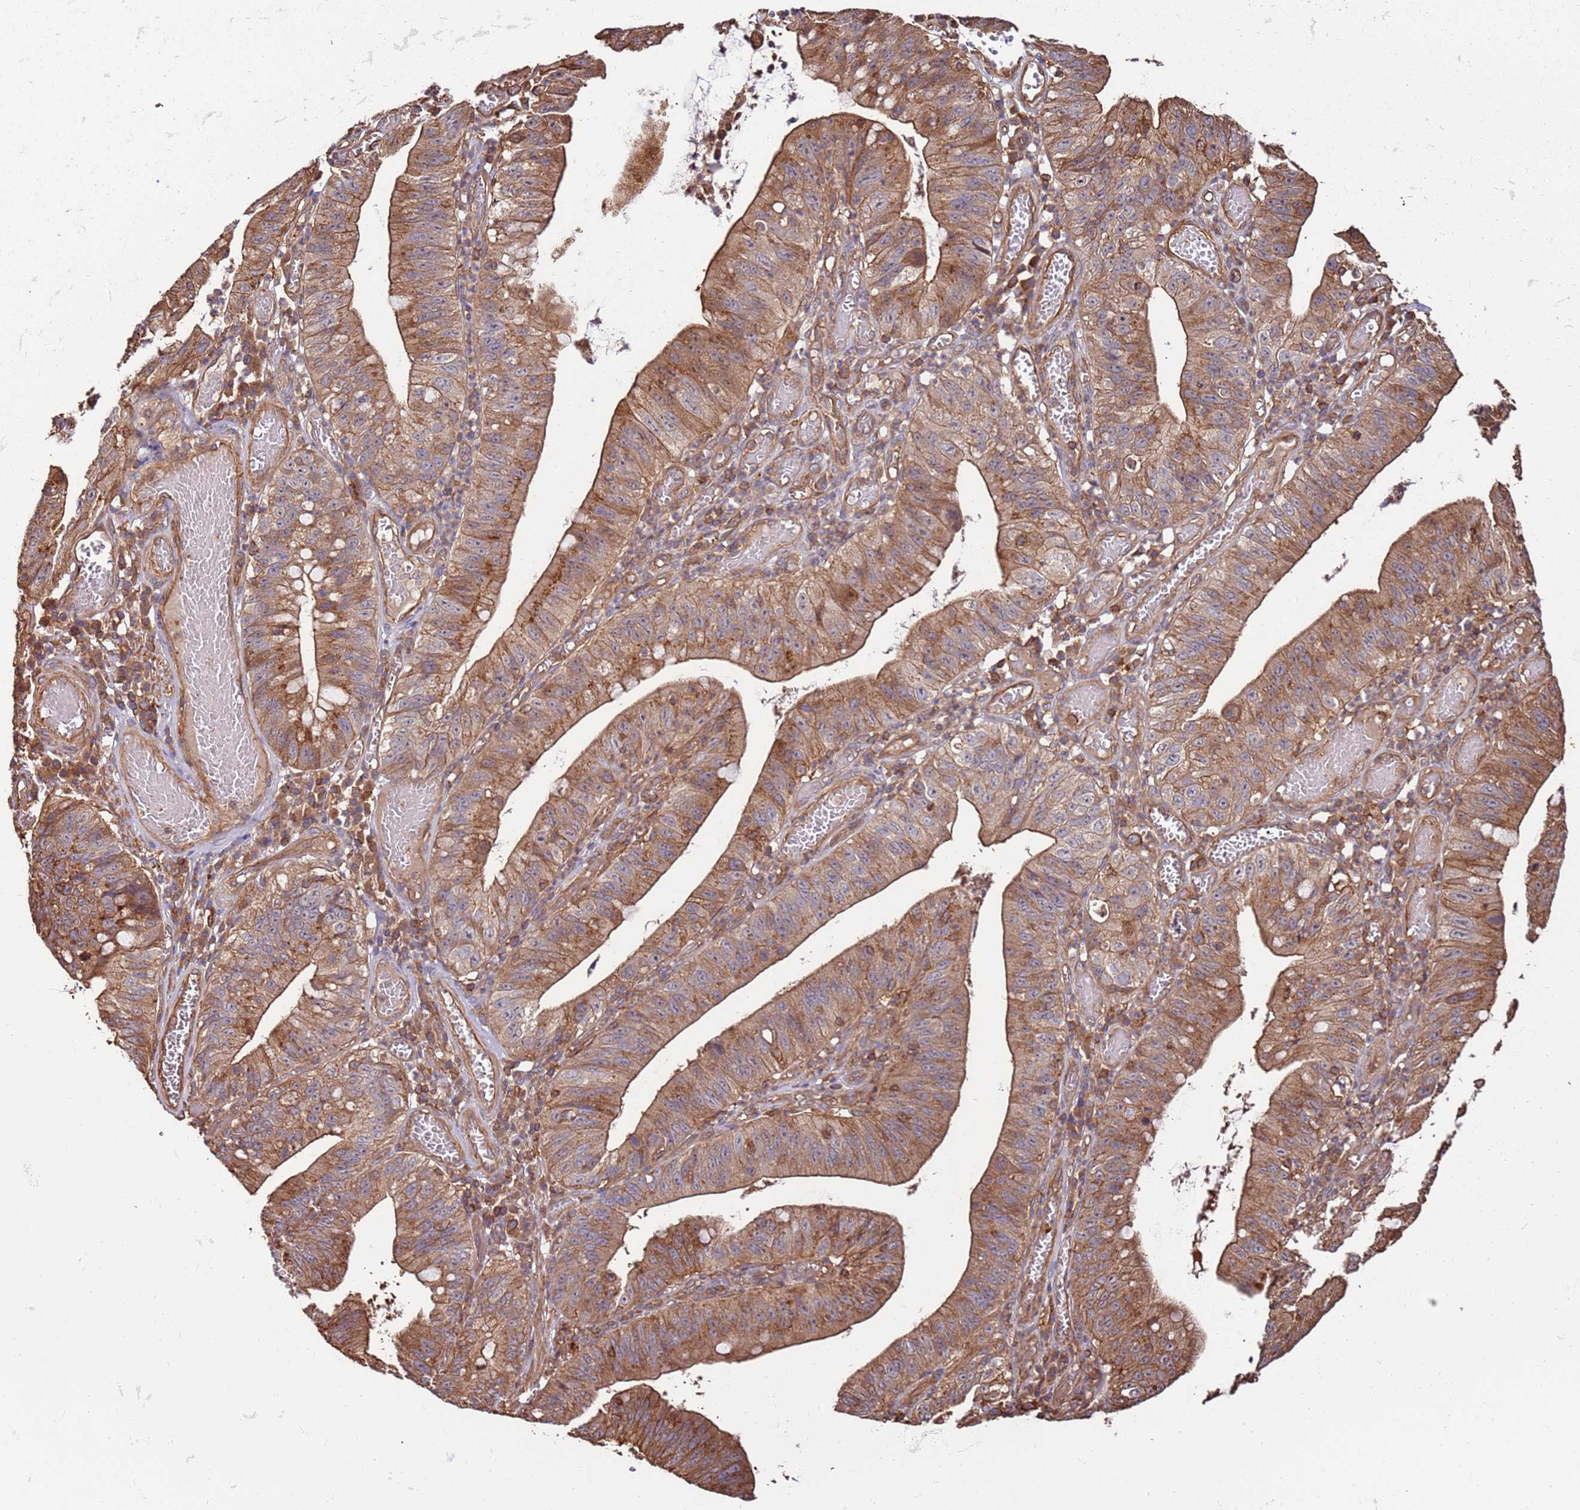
{"staining": {"intensity": "moderate", "quantity": ">75%", "location": "cytoplasmic/membranous"}, "tissue": "stomach cancer", "cell_type": "Tumor cells", "image_type": "cancer", "snomed": [{"axis": "morphology", "description": "Adenocarcinoma, NOS"}, {"axis": "topography", "description": "Stomach"}], "caption": "IHC (DAB) staining of human stomach adenocarcinoma shows moderate cytoplasmic/membranous protein staining in approximately >75% of tumor cells. (brown staining indicates protein expression, while blue staining denotes nuclei).", "gene": "ACVR2A", "patient": {"sex": "male", "age": 59}}